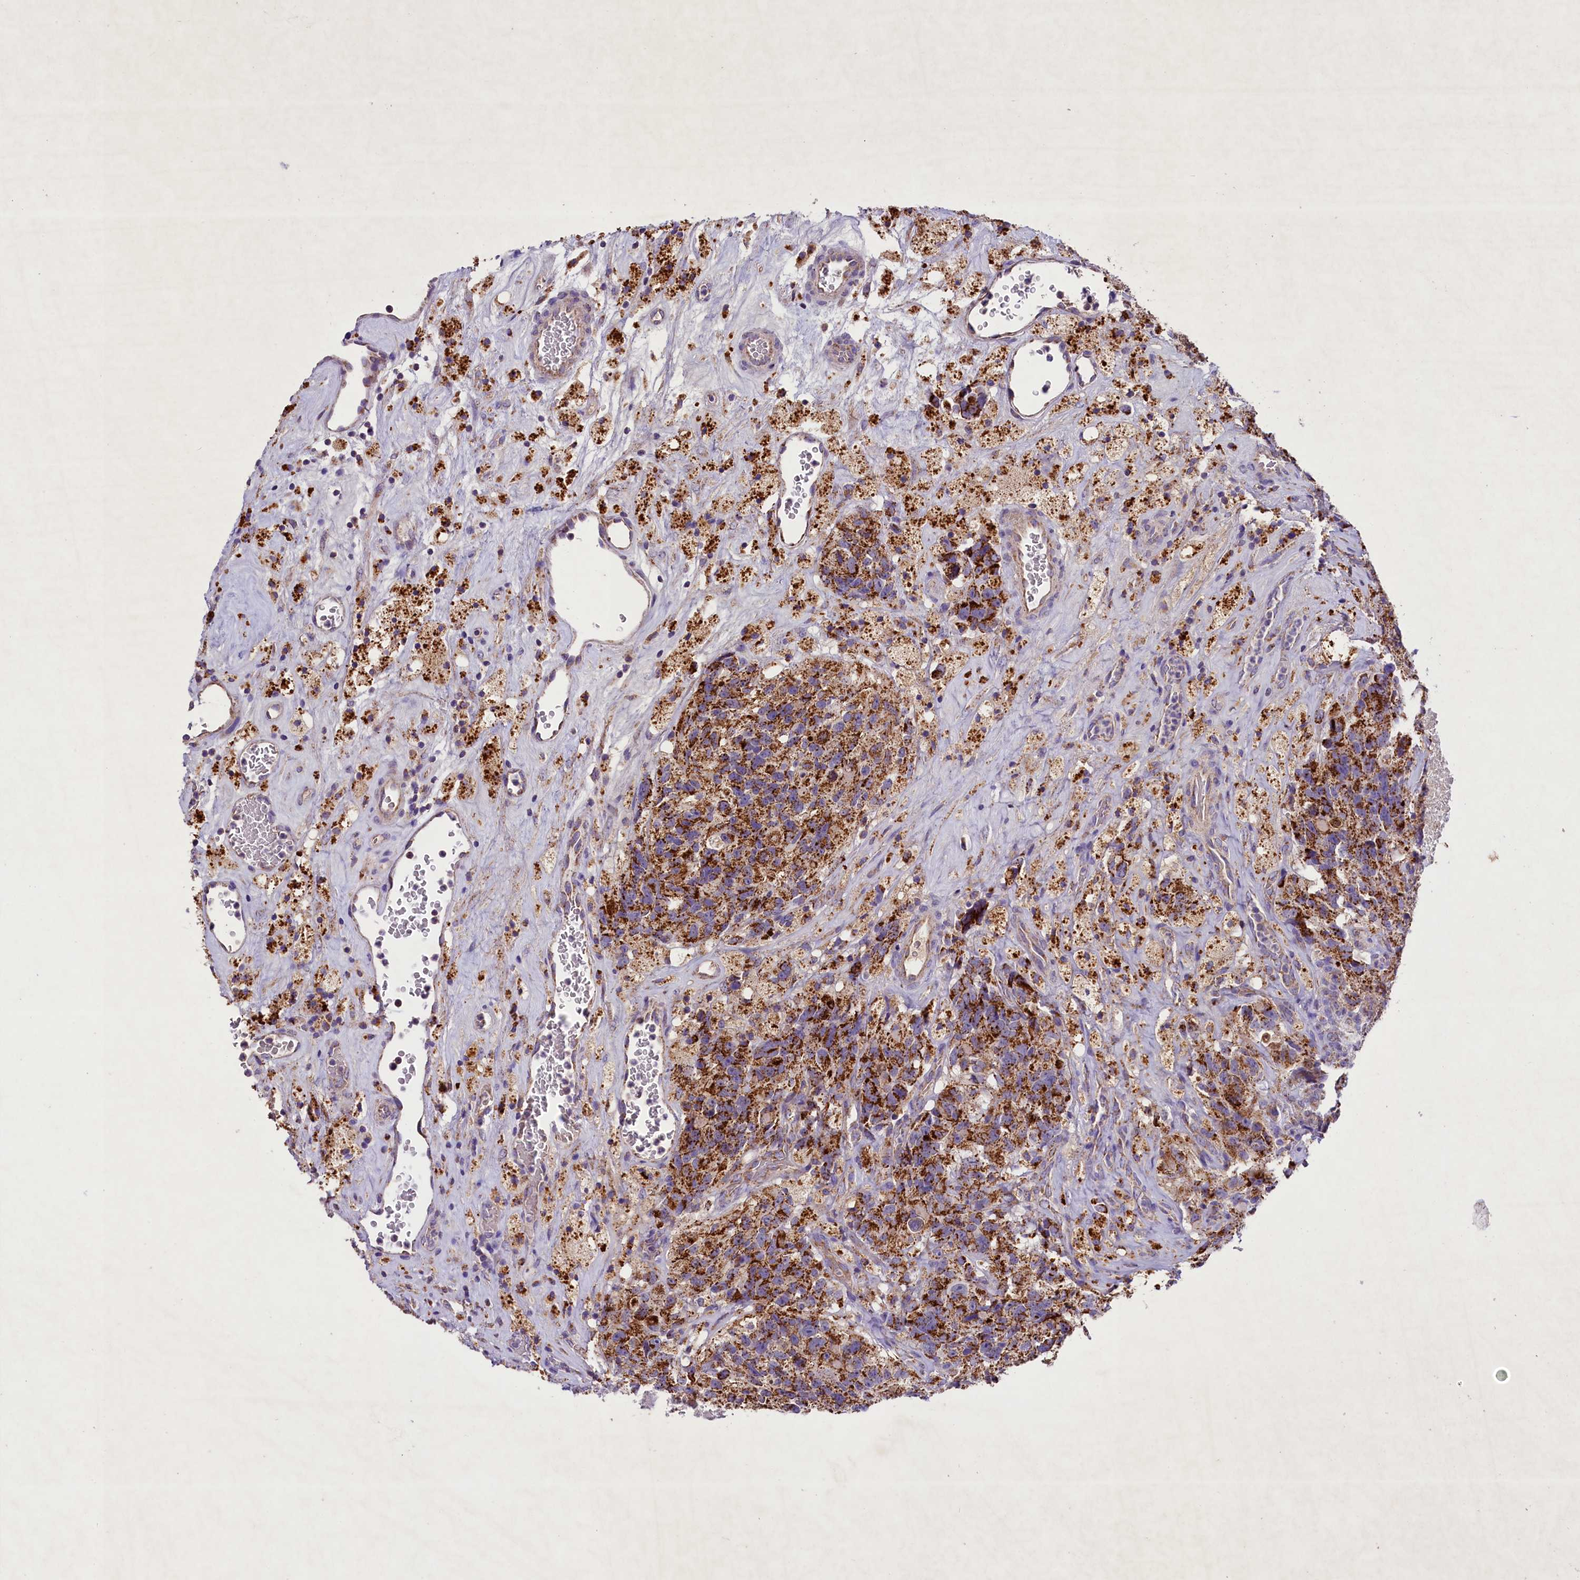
{"staining": {"intensity": "moderate", "quantity": ">75%", "location": "cytoplasmic/membranous"}, "tissue": "glioma", "cell_type": "Tumor cells", "image_type": "cancer", "snomed": [{"axis": "morphology", "description": "Glioma, malignant, High grade"}, {"axis": "topography", "description": "Brain"}], "caption": "Immunohistochemical staining of human glioma shows medium levels of moderate cytoplasmic/membranous protein positivity in about >75% of tumor cells.", "gene": "PMPCB", "patient": {"sex": "male", "age": 76}}